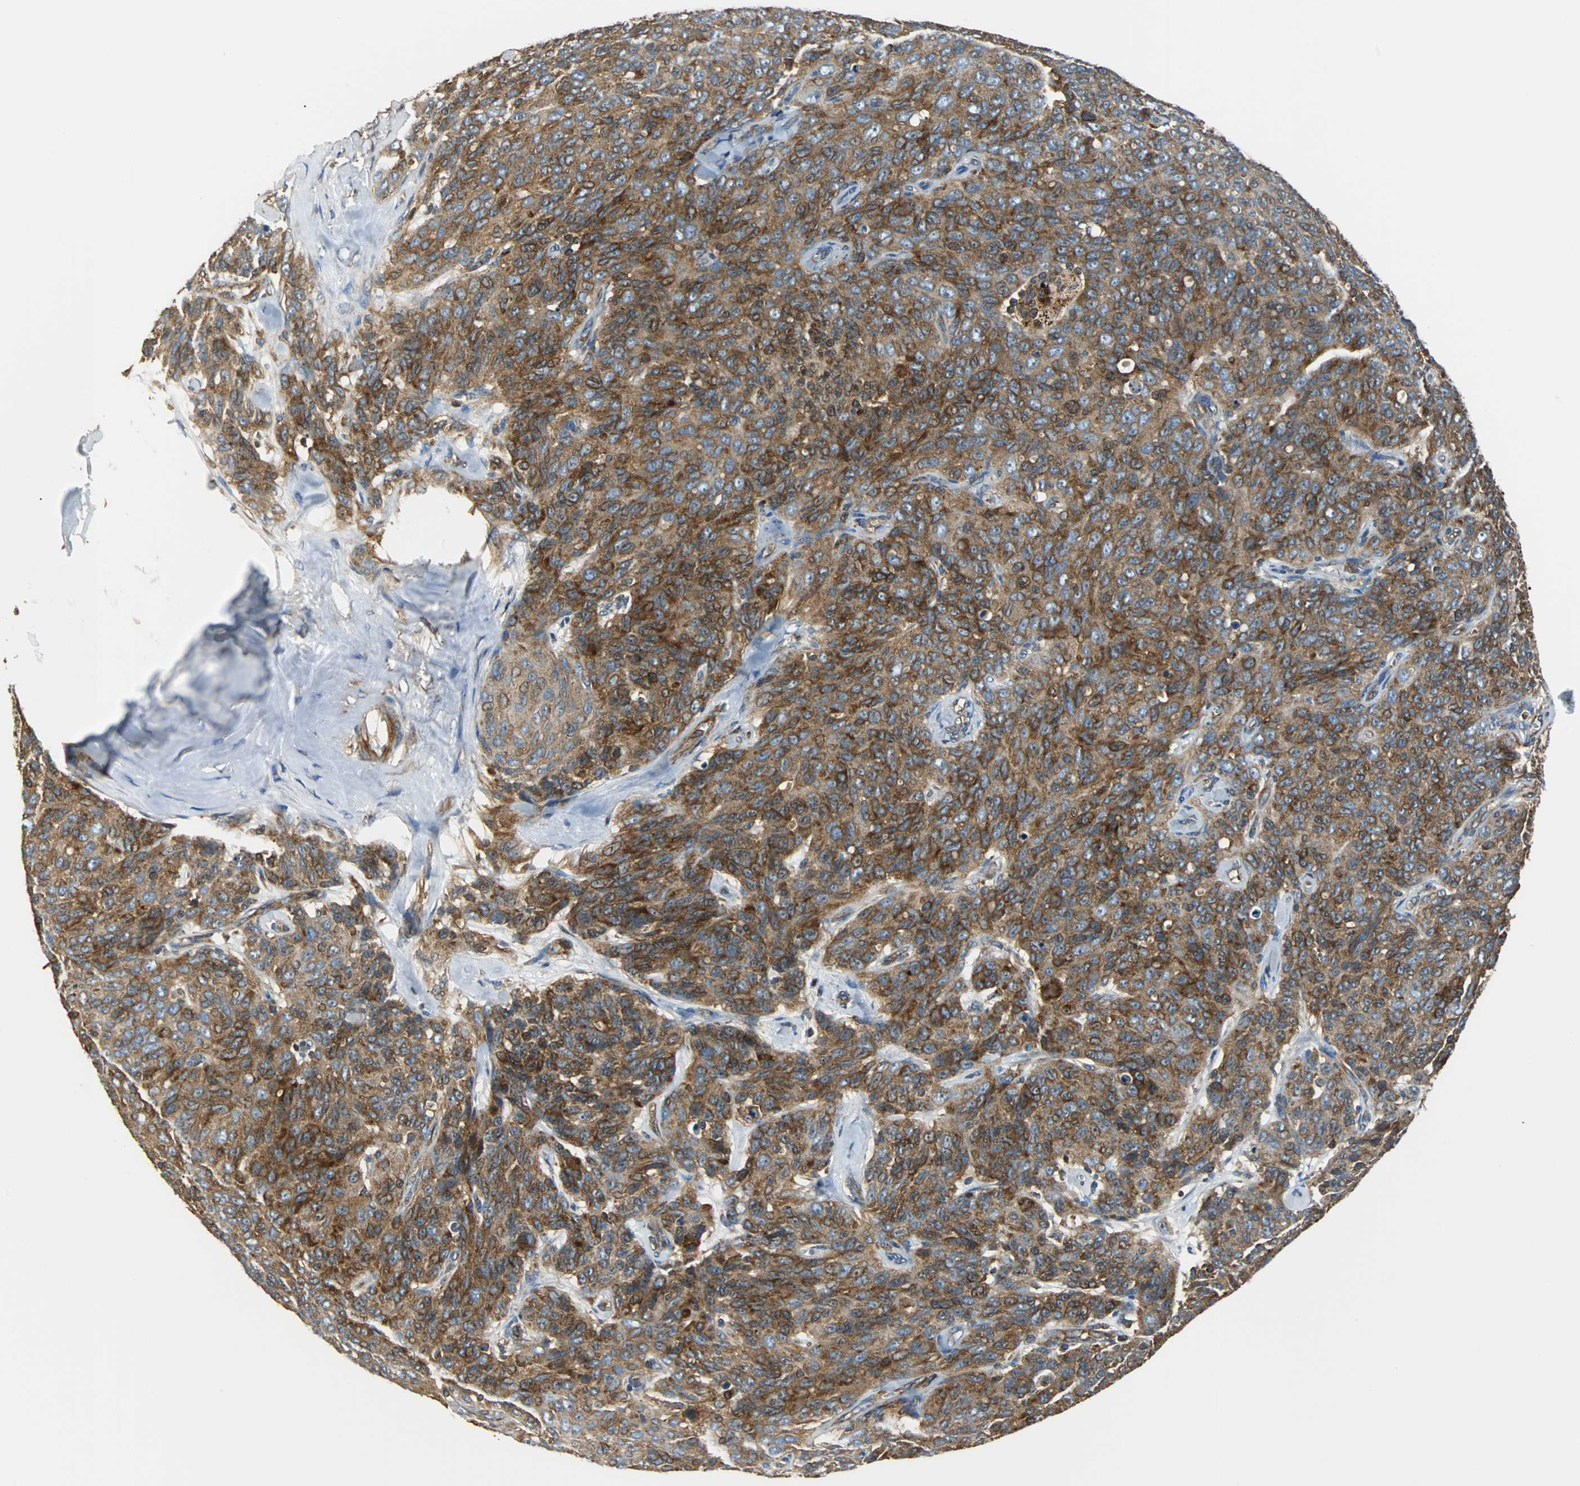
{"staining": {"intensity": "strong", "quantity": ">75%", "location": "cytoplasmic/membranous"}, "tissue": "ovarian cancer", "cell_type": "Tumor cells", "image_type": "cancer", "snomed": [{"axis": "morphology", "description": "Carcinoma, endometroid"}, {"axis": "topography", "description": "Ovary"}], "caption": "A micrograph of human ovarian cancer stained for a protein demonstrates strong cytoplasmic/membranous brown staining in tumor cells.", "gene": "RELA", "patient": {"sex": "female", "age": 60}}